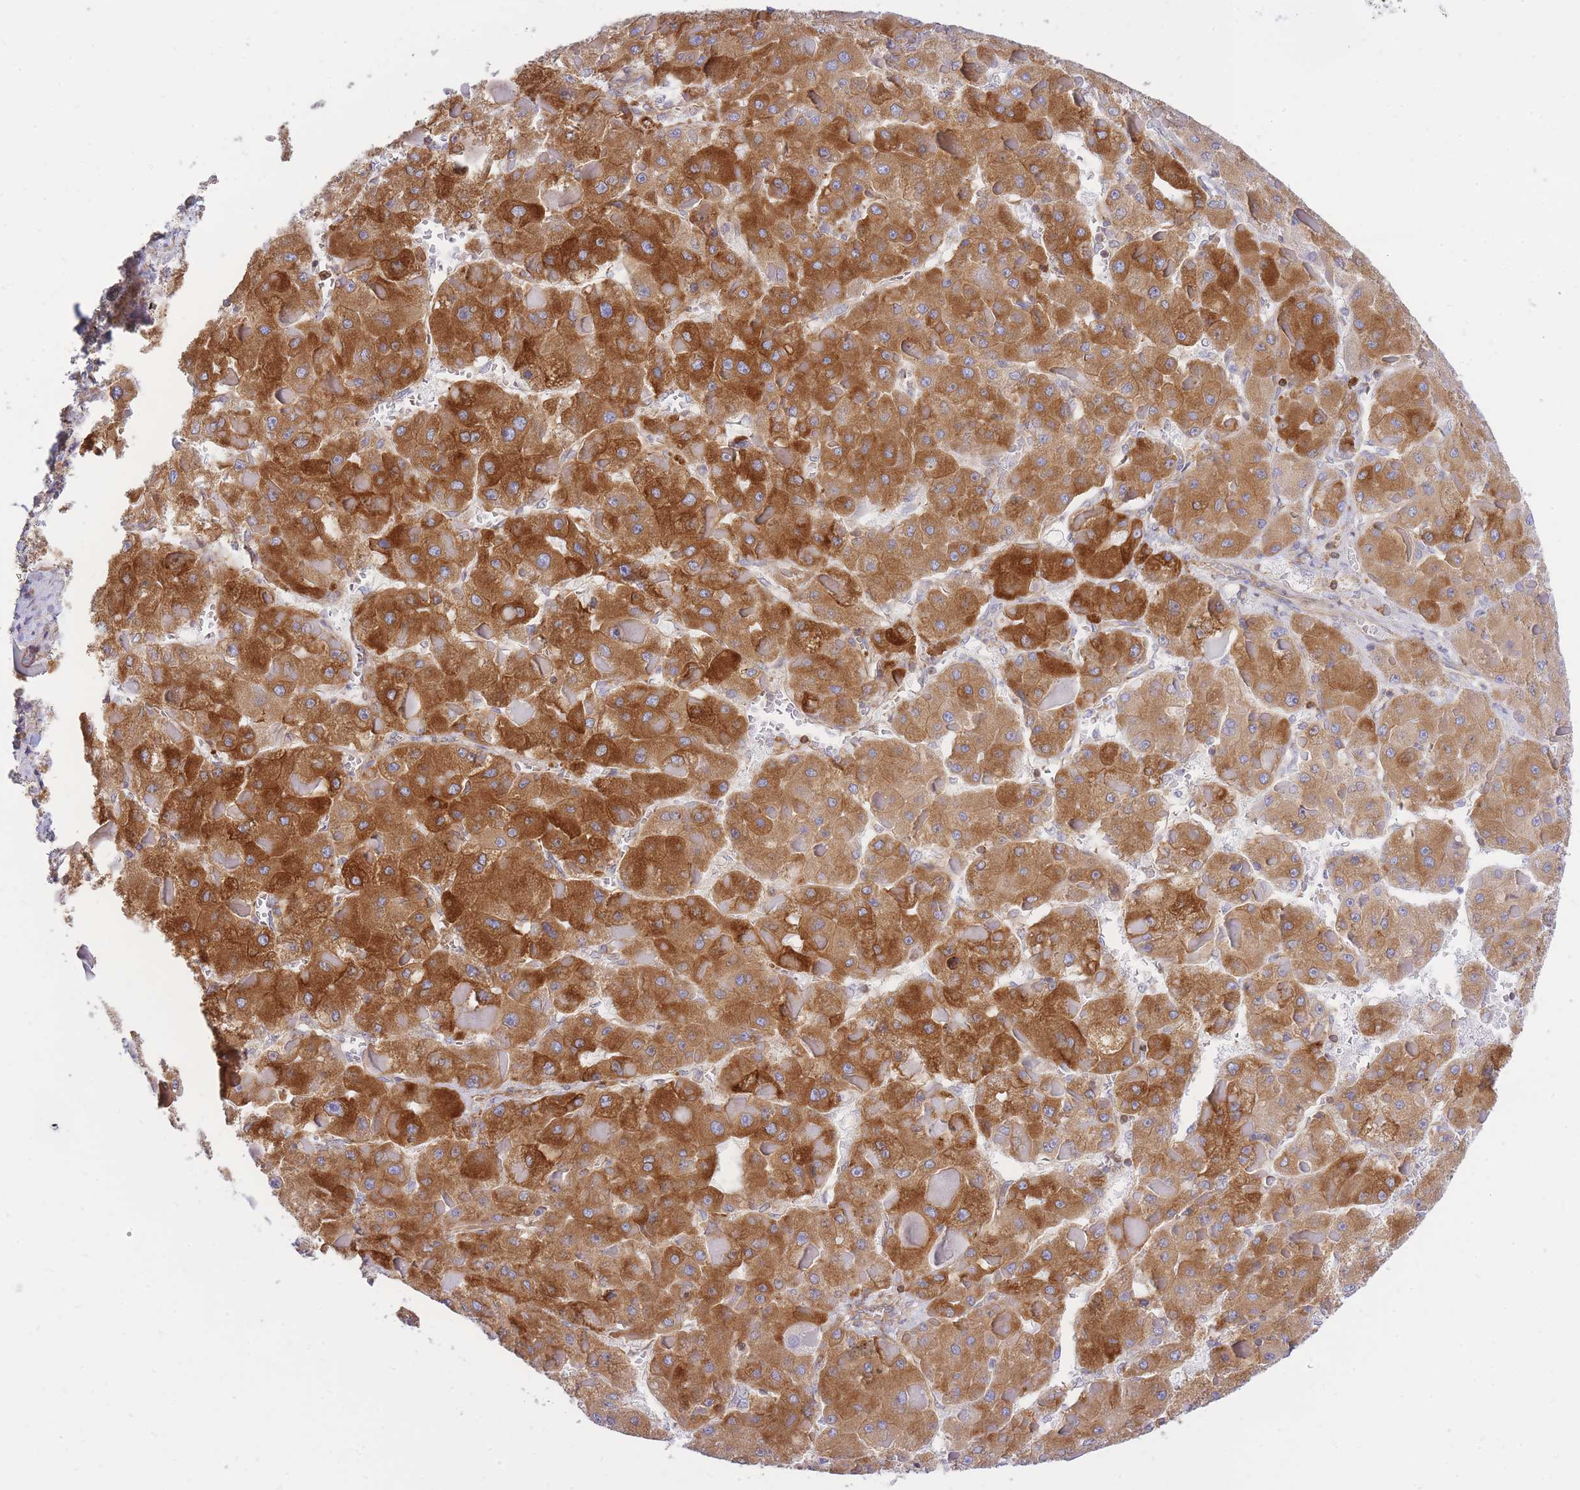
{"staining": {"intensity": "strong", "quantity": ">75%", "location": "cytoplasmic/membranous"}, "tissue": "liver cancer", "cell_type": "Tumor cells", "image_type": "cancer", "snomed": [{"axis": "morphology", "description": "Carcinoma, Hepatocellular, NOS"}, {"axis": "topography", "description": "Liver"}], "caption": "The image reveals staining of liver cancer (hepatocellular carcinoma), revealing strong cytoplasmic/membranous protein staining (brown color) within tumor cells.", "gene": "REM1", "patient": {"sex": "female", "age": 73}}